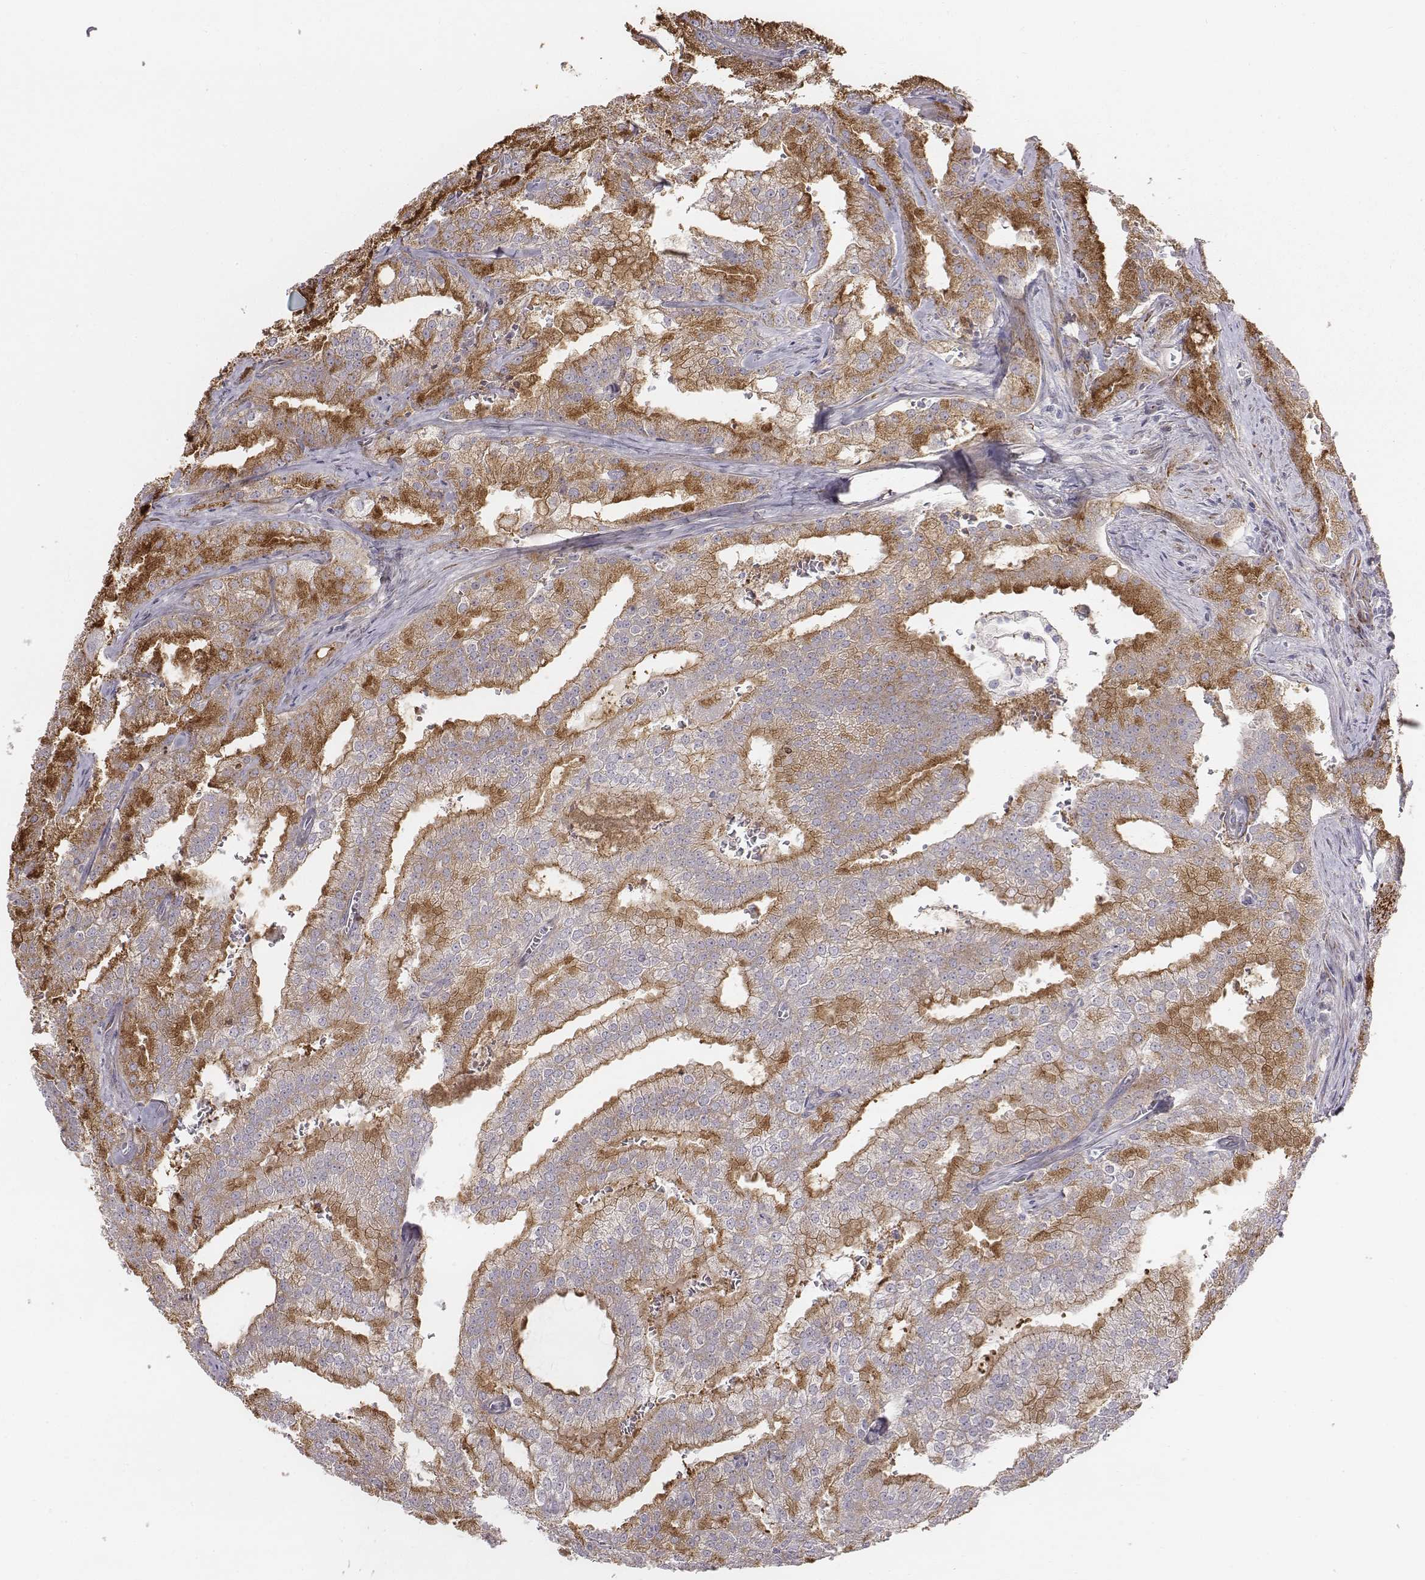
{"staining": {"intensity": "moderate", "quantity": ">75%", "location": "cytoplasmic/membranous"}, "tissue": "prostate cancer", "cell_type": "Tumor cells", "image_type": "cancer", "snomed": [{"axis": "morphology", "description": "Adenocarcinoma, NOS"}, {"axis": "topography", "description": "Prostate"}], "caption": "This is an image of immunohistochemistry (IHC) staining of prostate adenocarcinoma, which shows moderate expression in the cytoplasmic/membranous of tumor cells.", "gene": "PRKCZ", "patient": {"sex": "male", "age": 70}}